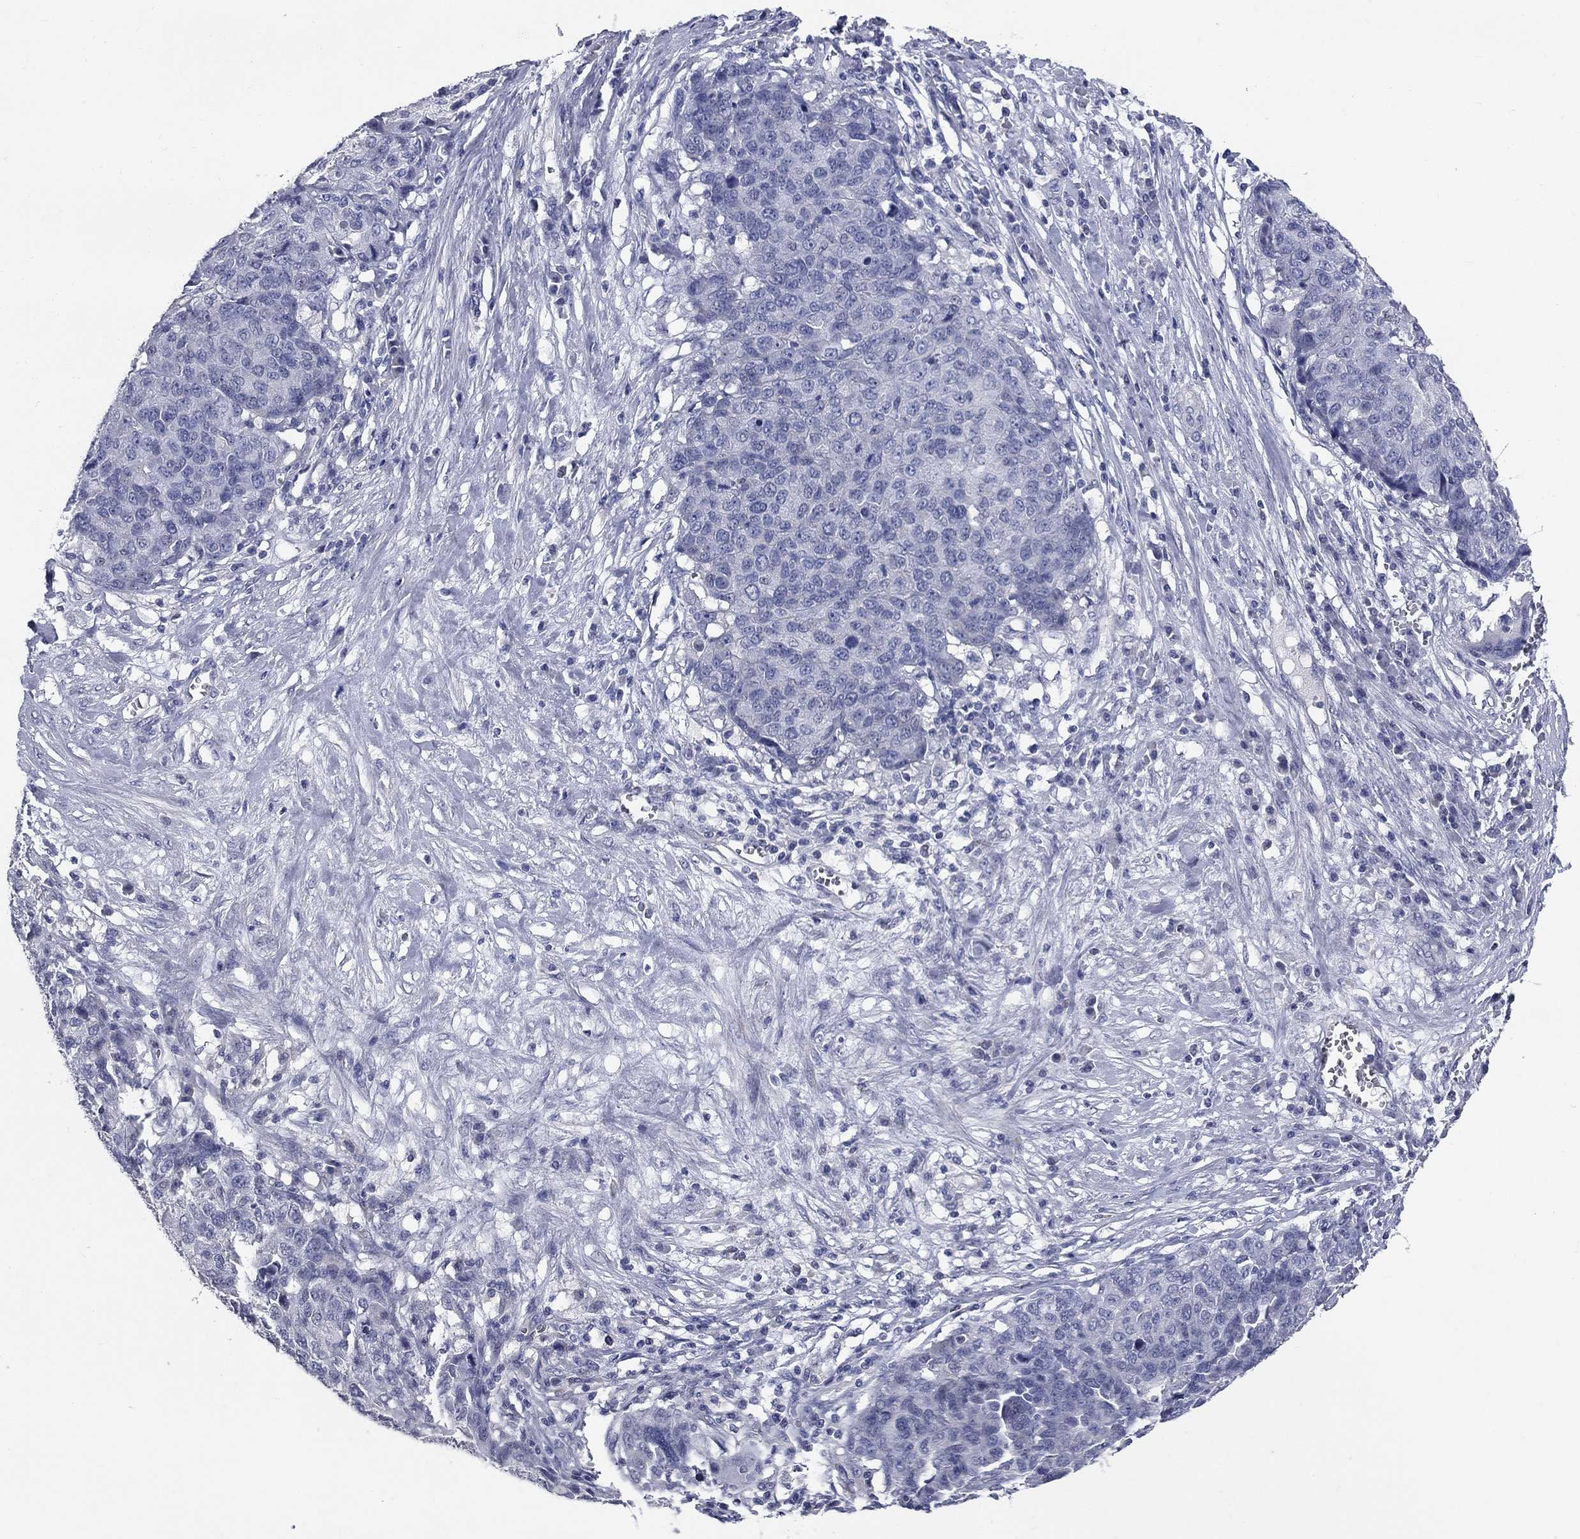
{"staining": {"intensity": "negative", "quantity": "none", "location": "none"}, "tissue": "ovarian cancer", "cell_type": "Tumor cells", "image_type": "cancer", "snomed": [{"axis": "morphology", "description": "Cystadenocarcinoma, serous, NOS"}, {"axis": "topography", "description": "Ovary"}], "caption": "A micrograph of human serous cystadenocarcinoma (ovarian) is negative for staining in tumor cells.", "gene": "SYT12", "patient": {"sex": "female", "age": 87}}